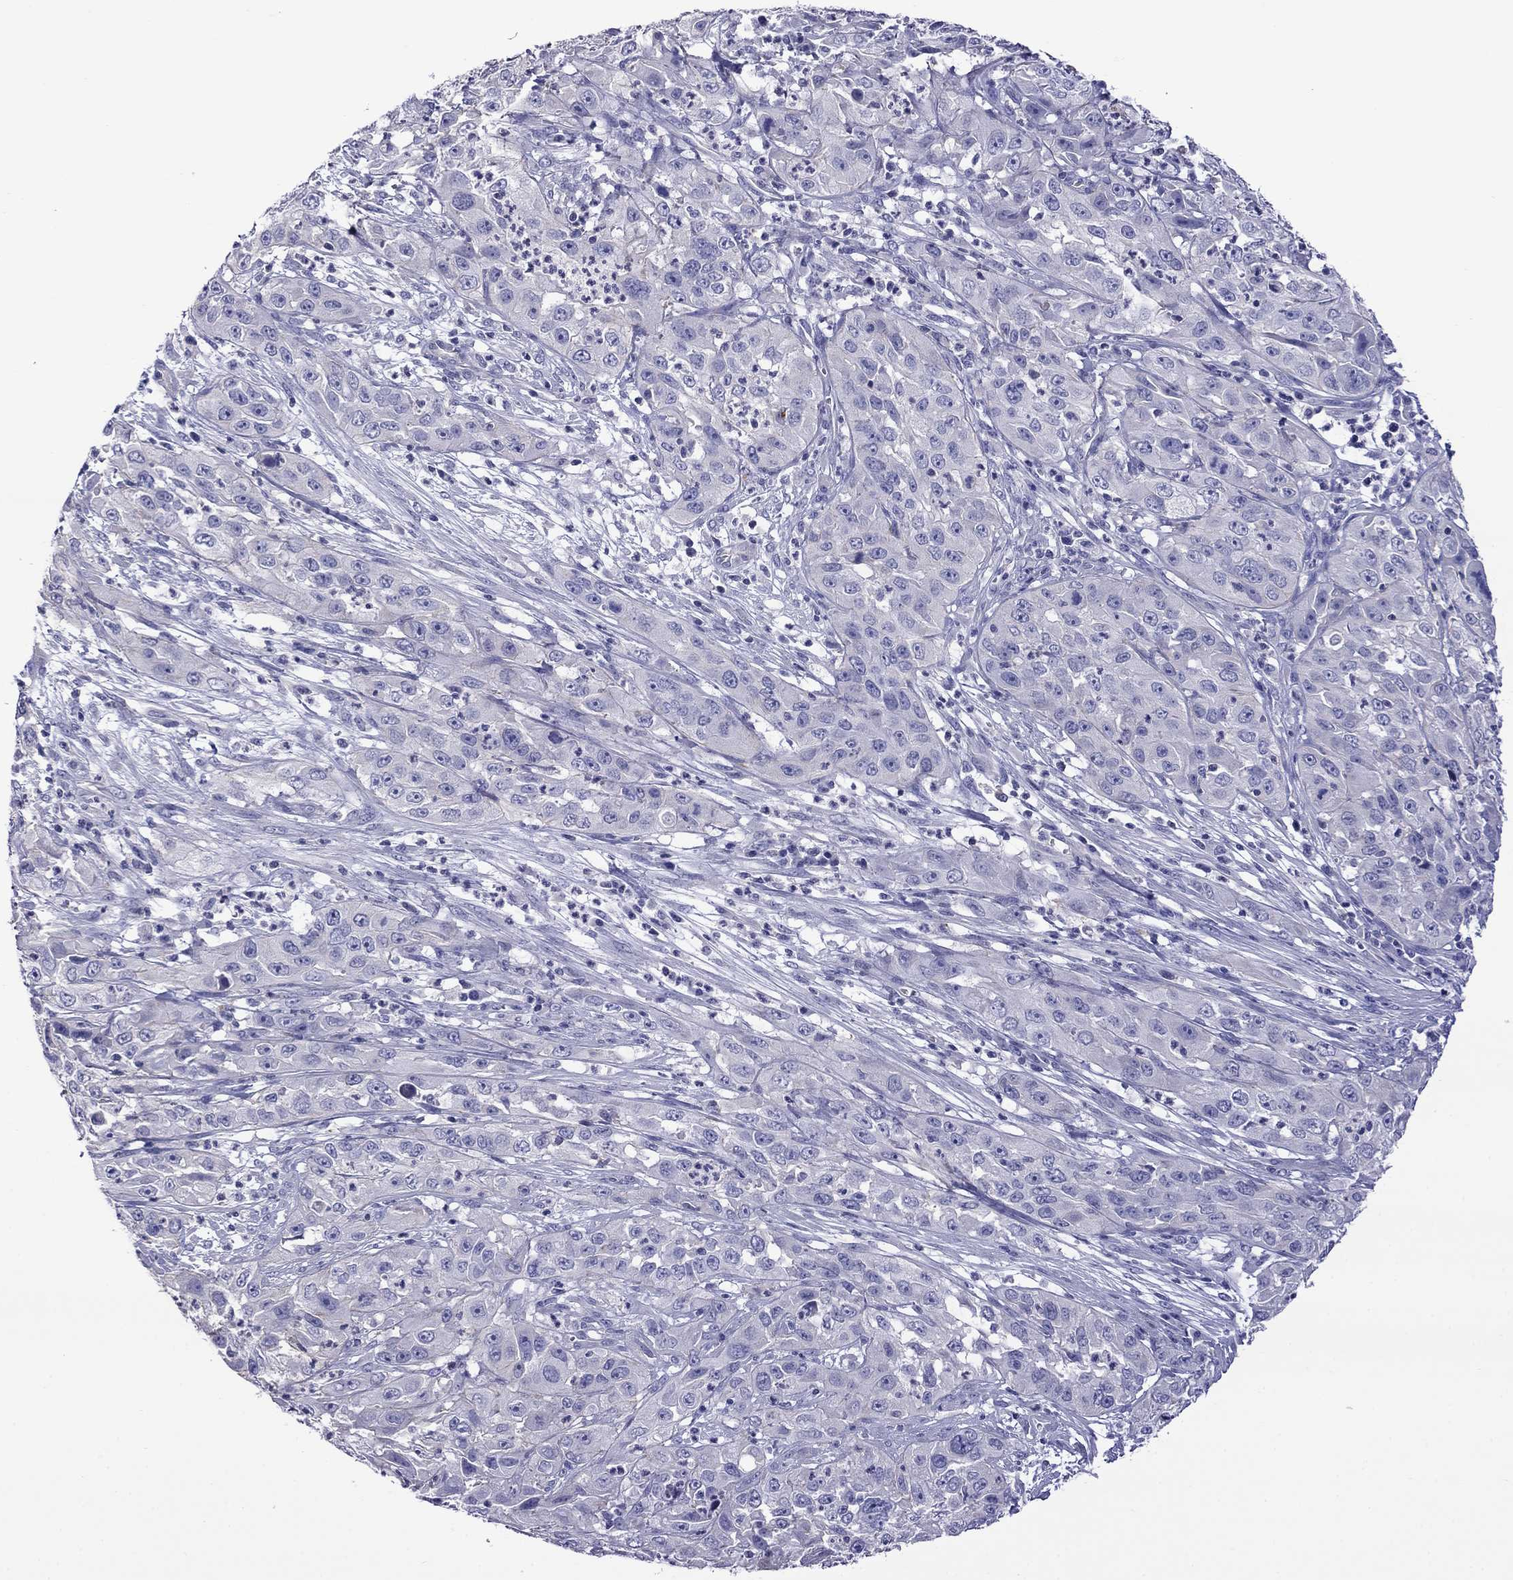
{"staining": {"intensity": "negative", "quantity": "none", "location": "none"}, "tissue": "cervical cancer", "cell_type": "Tumor cells", "image_type": "cancer", "snomed": [{"axis": "morphology", "description": "Squamous cell carcinoma, NOS"}, {"axis": "topography", "description": "Cervix"}], "caption": "DAB immunohistochemical staining of human cervical cancer shows no significant positivity in tumor cells.", "gene": "STAR", "patient": {"sex": "female", "age": 32}}